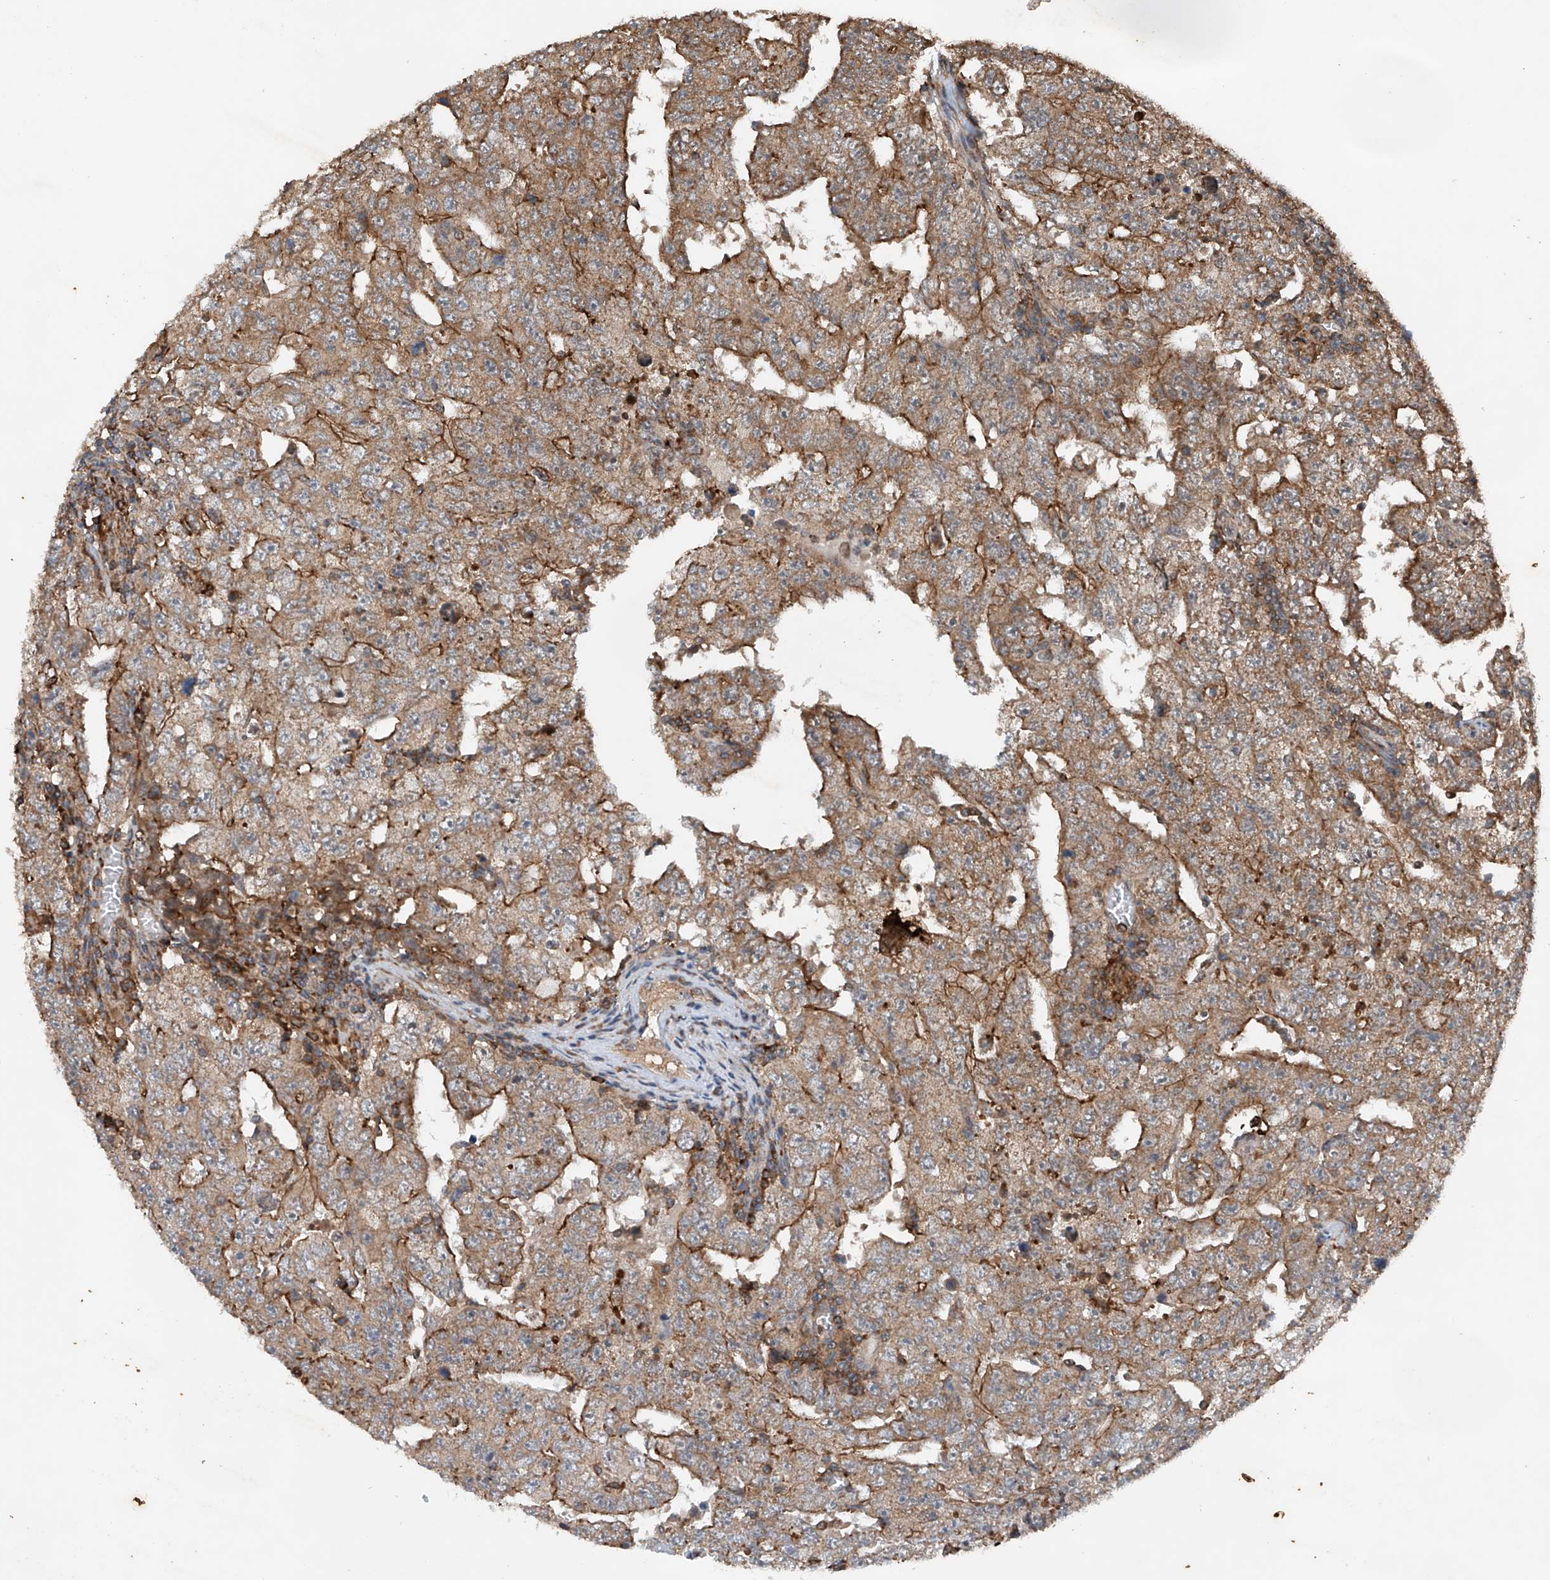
{"staining": {"intensity": "moderate", "quantity": ">75%", "location": "cytoplasmic/membranous"}, "tissue": "testis cancer", "cell_type": "Tumor cells", "image_type": "cancer", "snomed": [{"axis": "morphology", "description": "Carcinoma, Embryonal, NOS"}, {"axis": "topography", "description": "Testis"}], "caption": "The histopathology image shows immunohistochemical staining of testis cancer (embryonal carcinoma). There is moderate cytoplasmic/membranous positivity is present in about >75% of tumor cells.", "gene": "CEP85L", "patient": {"sex": "male", "age": 26}}